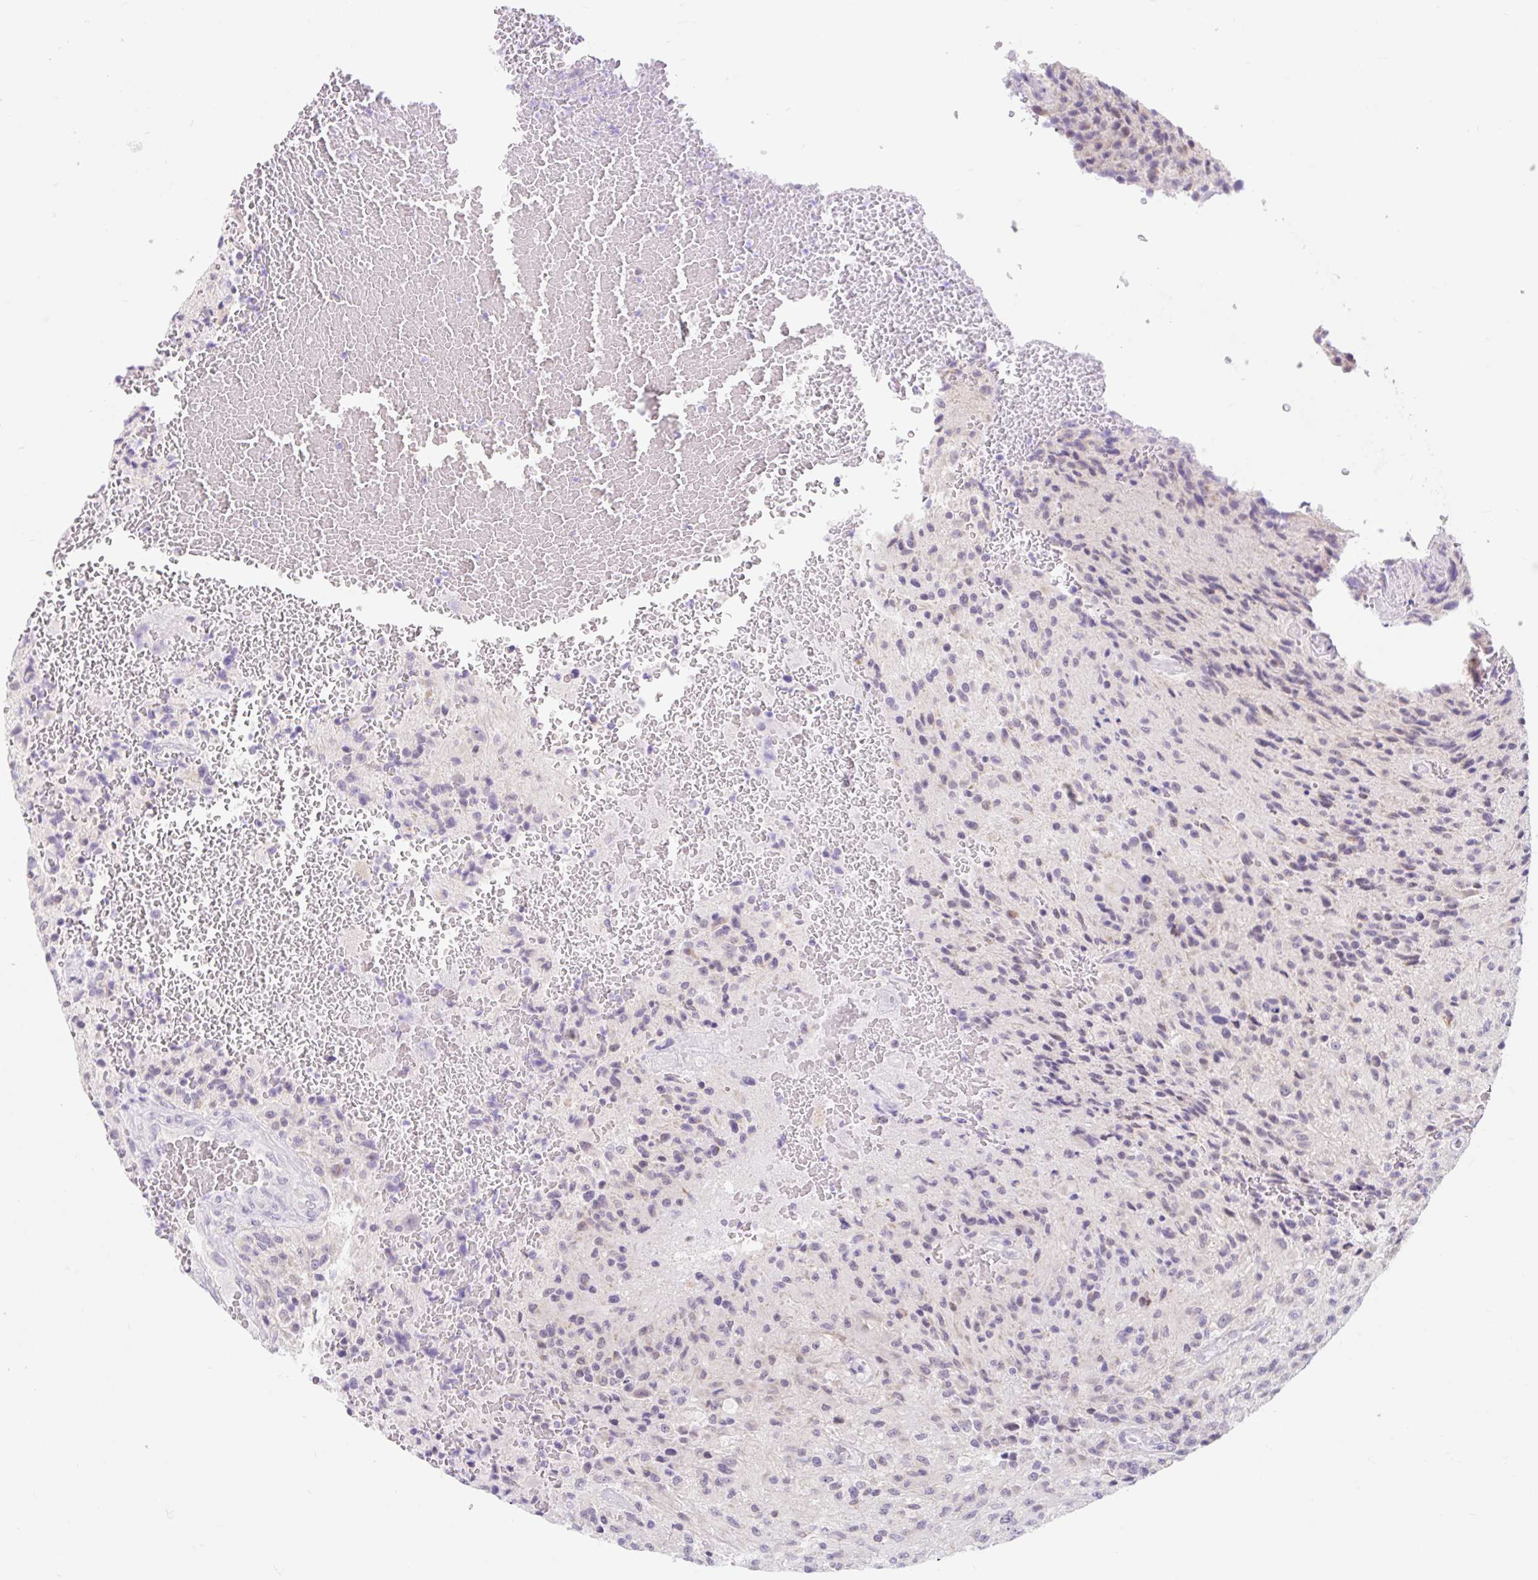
{"staining": {"intensity": "negative", "quantity": "none", "location": "none"}, "tissue": "glioma", "cell_type": "Tumor cells", "image_type": "cancer", "snomed": [{"axis": "morphology", "description": "Normal tissue, NOS"}, {"axis": "morphology", "description": "Glioma, malignant, High grade"}, {"axis": "topography", "description": "Cerebral cortex"}], "caption": "A photomicrograph of glioma stained for a protein reveals no brown staining in tumor cells.", "gene": "ITPK1", "patient": {"sex": "male", "age": 56}}